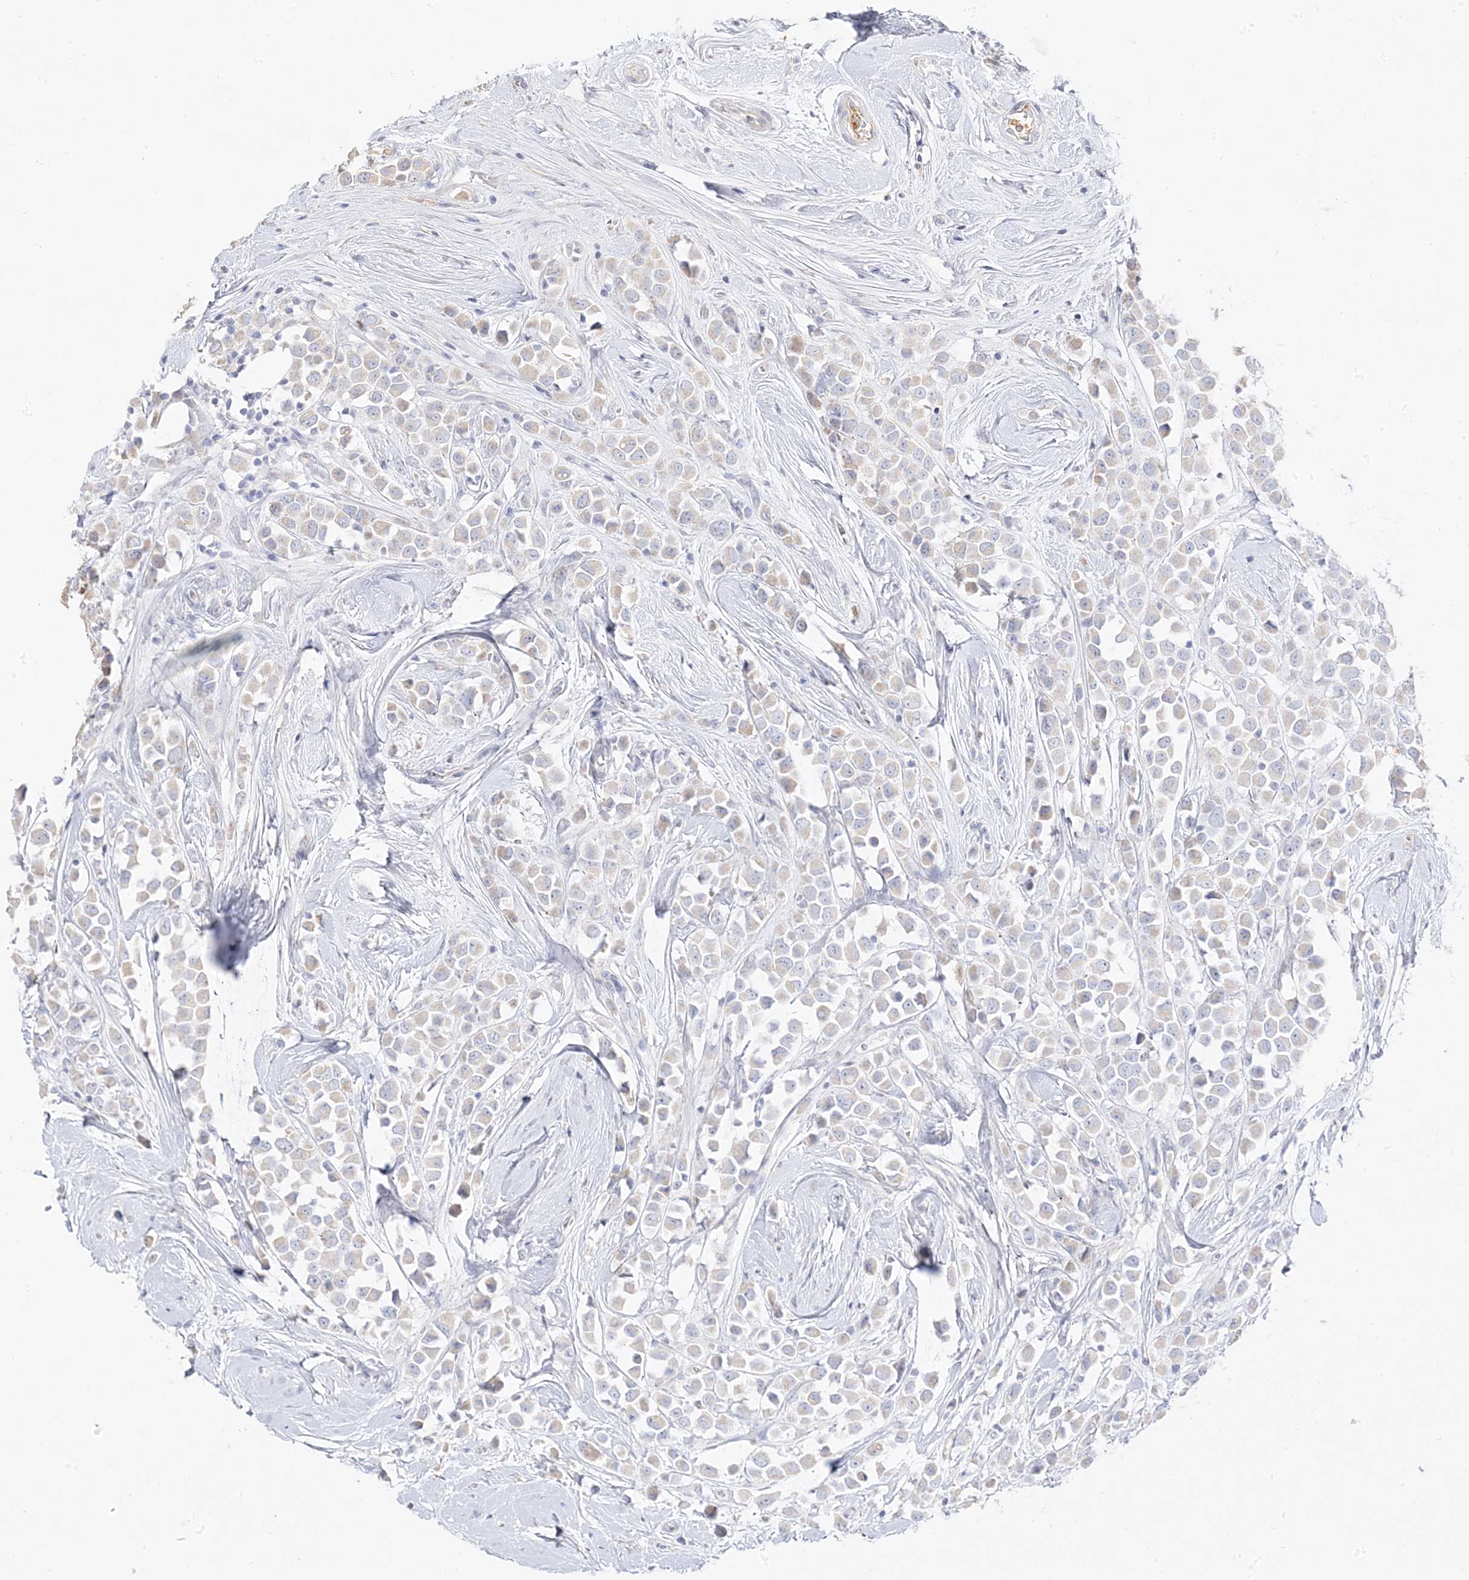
{"staining": {"intensity": "weak", "quantity": "25%-75%", "location": "cytoplasmic/membranous"}, "tissue": "breast cancer", "cell_type": "Tumor cells", "image_type": "cancer", "snomed": [{"axis": "morphology", "description": "Duct carcinoma"}, {"axis": "topography", "description": "Breast"}], "caption": "Tumor cells demonstrate low levels of weak cytoplasmic/membranous staining in about 25%-75% of cells in breast cancer (intraductal carcinoma). The protein is stained brown, and the nuclei are stained in blue (DAB IHC with brightfield microscopy, high magnification).", "gene": "TRANK1", "patient": {"sex": "female", "age": 61}}